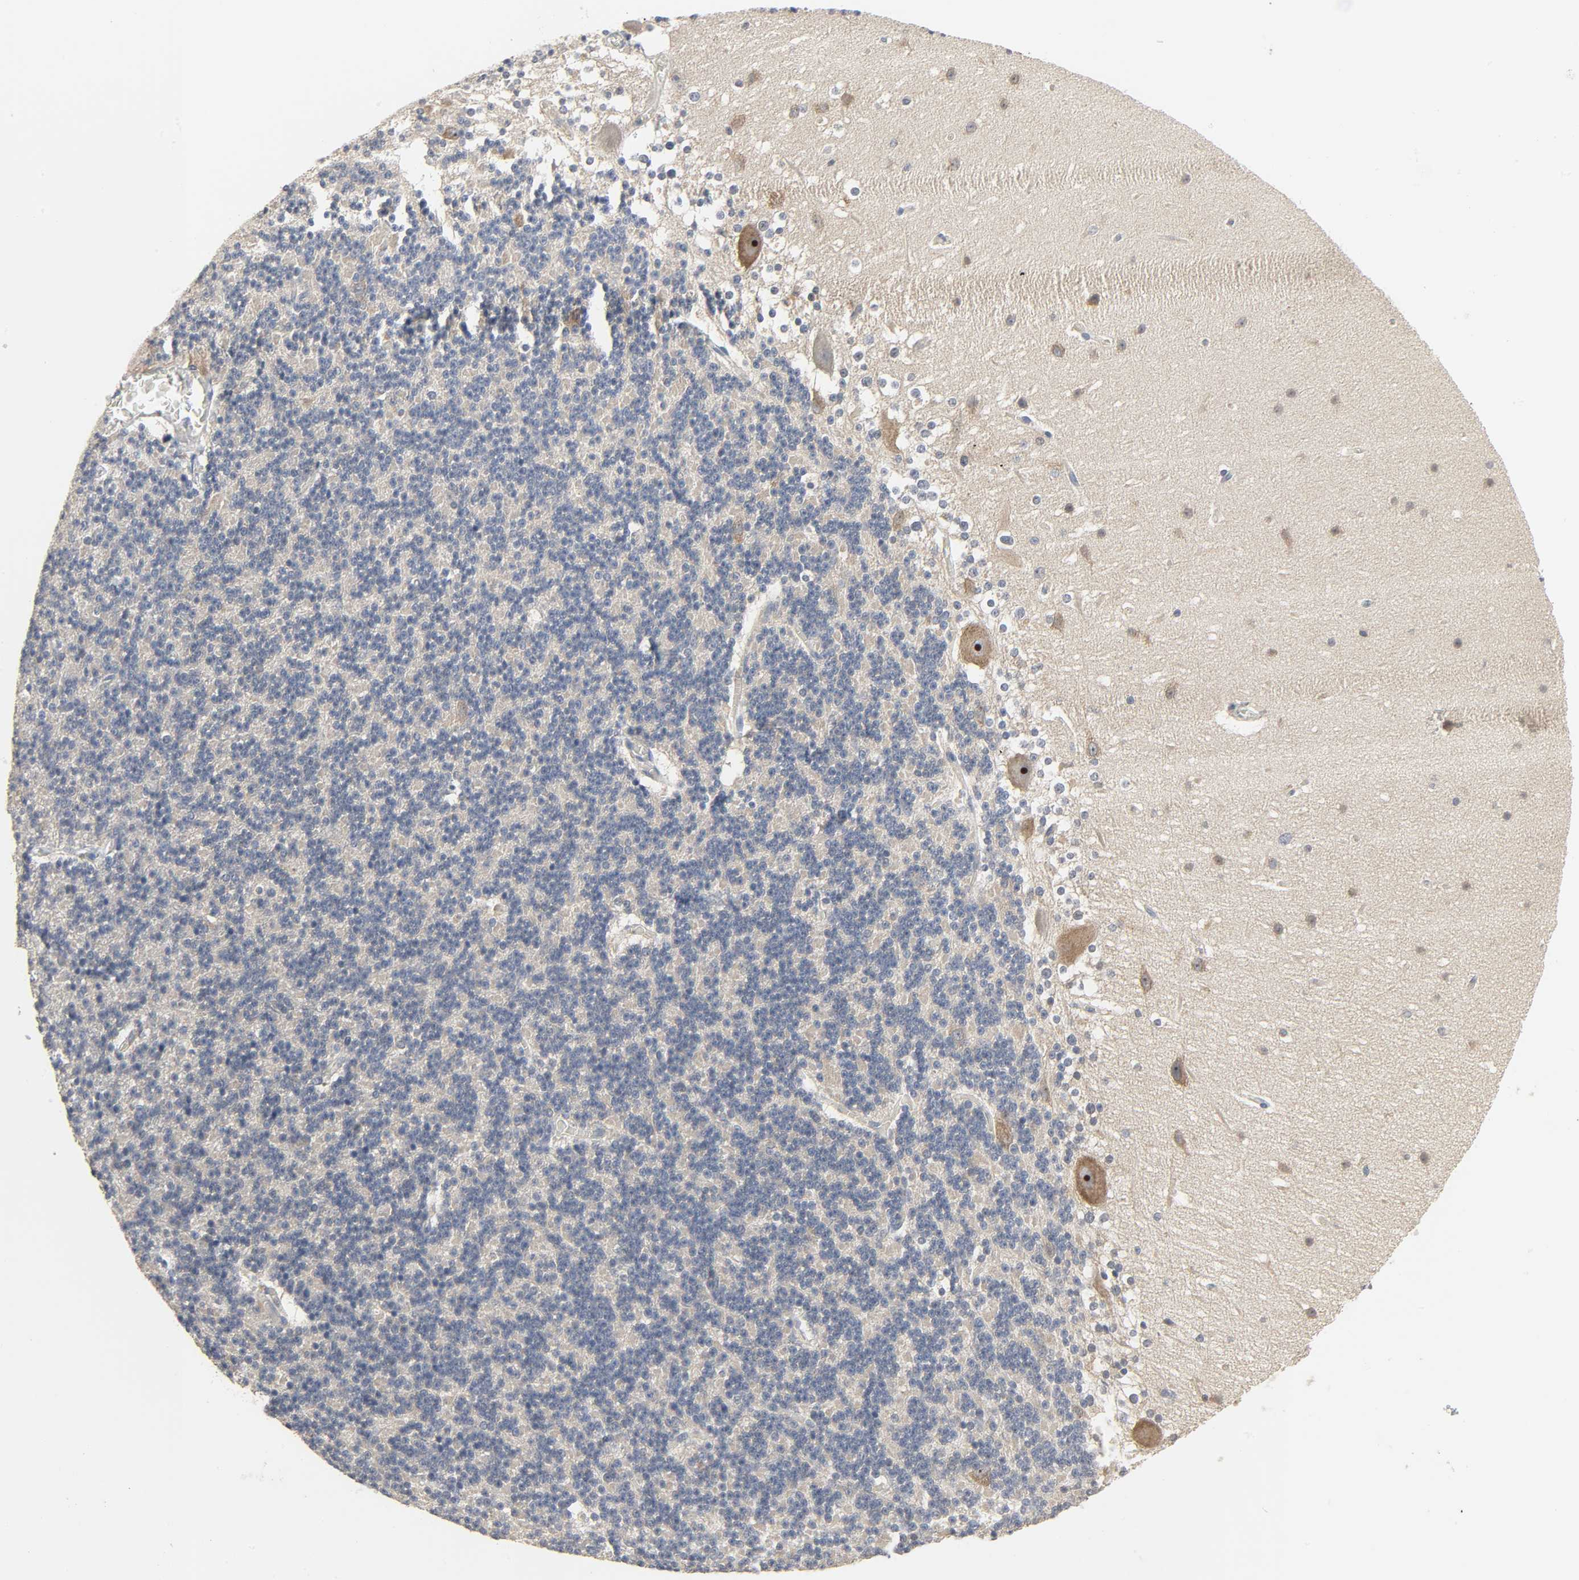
{"staining": {"intensity": "negative", "quantity": "none", "location": "none"}, "tissue": "cerebellum", "cell_type": "Cells in granular layer", "image_type": "normal", "snomed": [{"axis": "morphology", "description": "Normal tissue, NOS"}, {"axis": "topography", "description": "Cerebellum"}], "caption": "The IHC photomicrograph has no significant positivity in cells in granular layer of cerebellum. (IHC, brightfield microscopy, high magnification).", "gene": "PLEKHA2", "patient": {"sex": "female", "age": 19}}